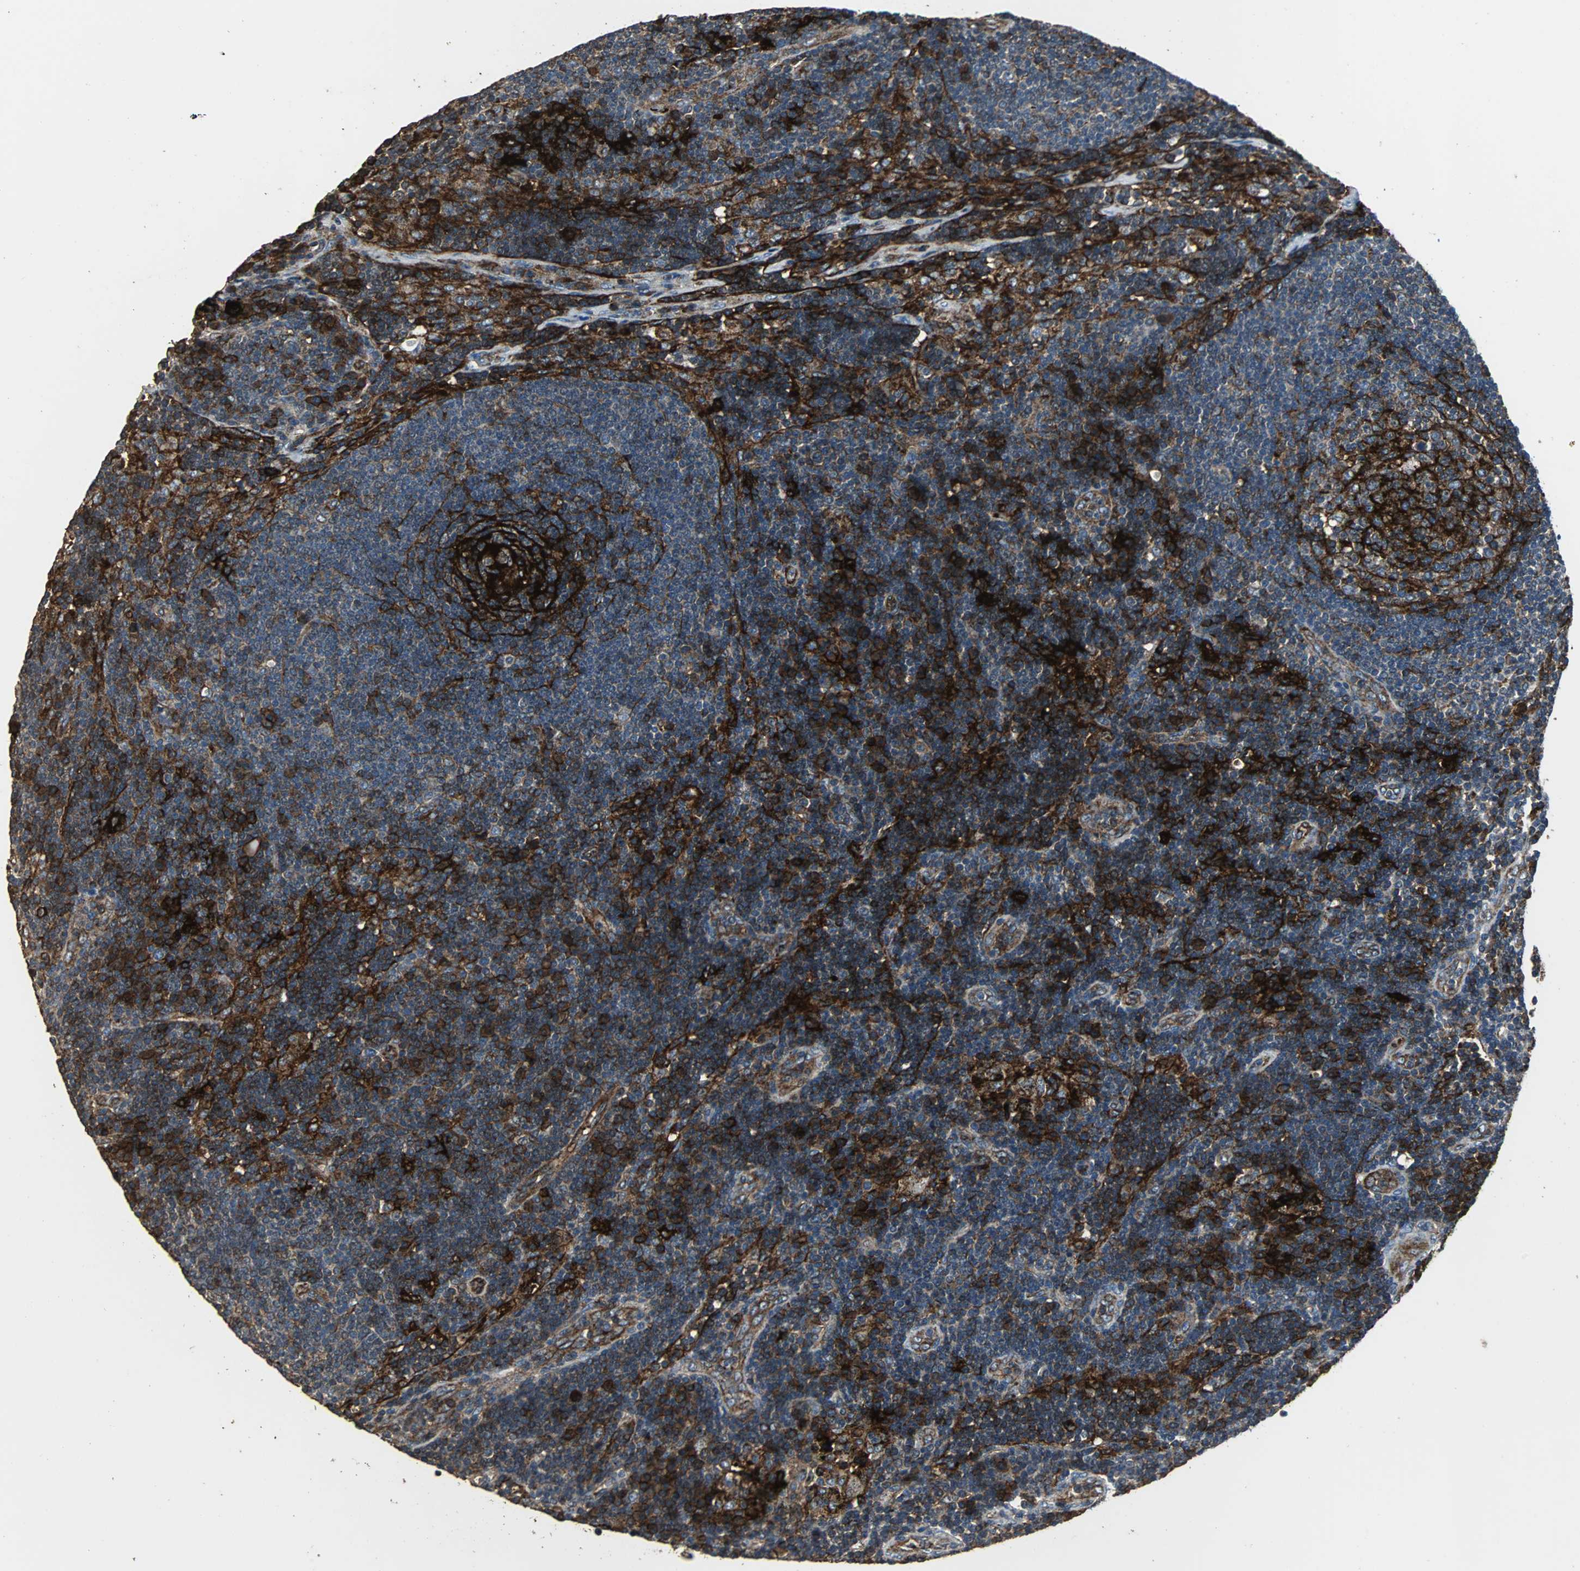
{"staining": {"intensity": "strong", "quantity": ">75%", "location": "cytoplasmic/membranous"}, "tissue": "lymph node", "cell_type": "Germinal center cells", "image_type": "normal", "snomed": [{"axis": "morphology", "description": "Normal tissue, NOS"}, {"axis": "morphology", "description": "Squamous cell carcinoma, metastatic, NOS"}, {"axis": "topography", "description": "Lymph node"}], "caption": "High-magnification brightfield microscopy of benign lymph node stained with DAB (brown) and counterstained with hematoxylin (blue). germinal center cells exhibit strong cytoplasmic/membranous staining is appreciated in about>75% of cells.", "gene": "F11R", "patient": {"sex": "female", "age": 53}}